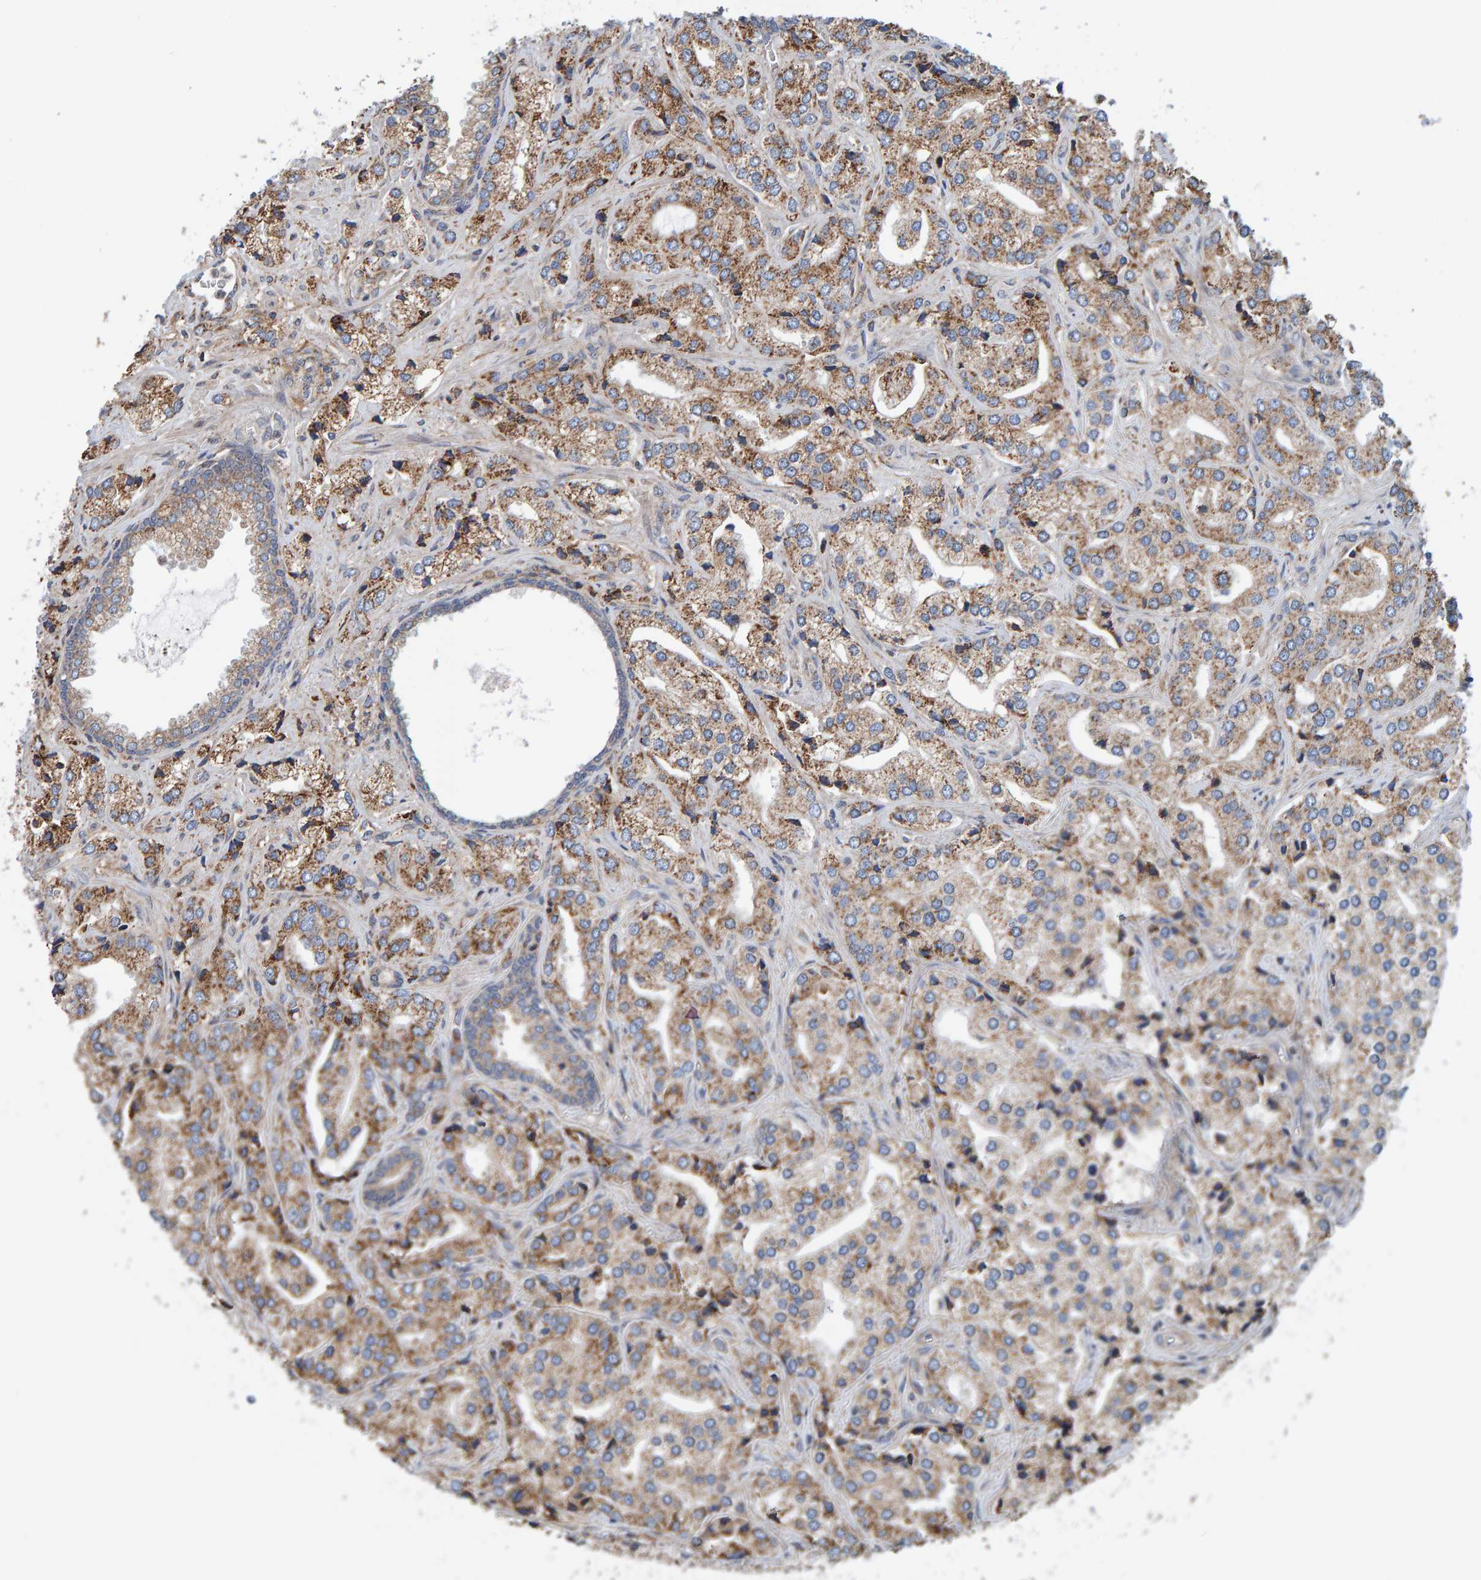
{"staining": {"intensity": "moderate", "quantity": ">75%", "location": "cytoplasmic/membranous"}, "tissue": "prostate cancer", "cell_type": "Tumor cells", "image_type": "cancer", "snomed": [{"axis": "morphology", "description": "Adenocarcinoma, High grade"}, {"axis": "topography", "description": "Prostate"}], "caption": "Human prostate cancer stained with a protein marker reveals moderate staining in tumor cells.", "gene": "MRPL45", "patient": {"sex": "male", "age": 66}}